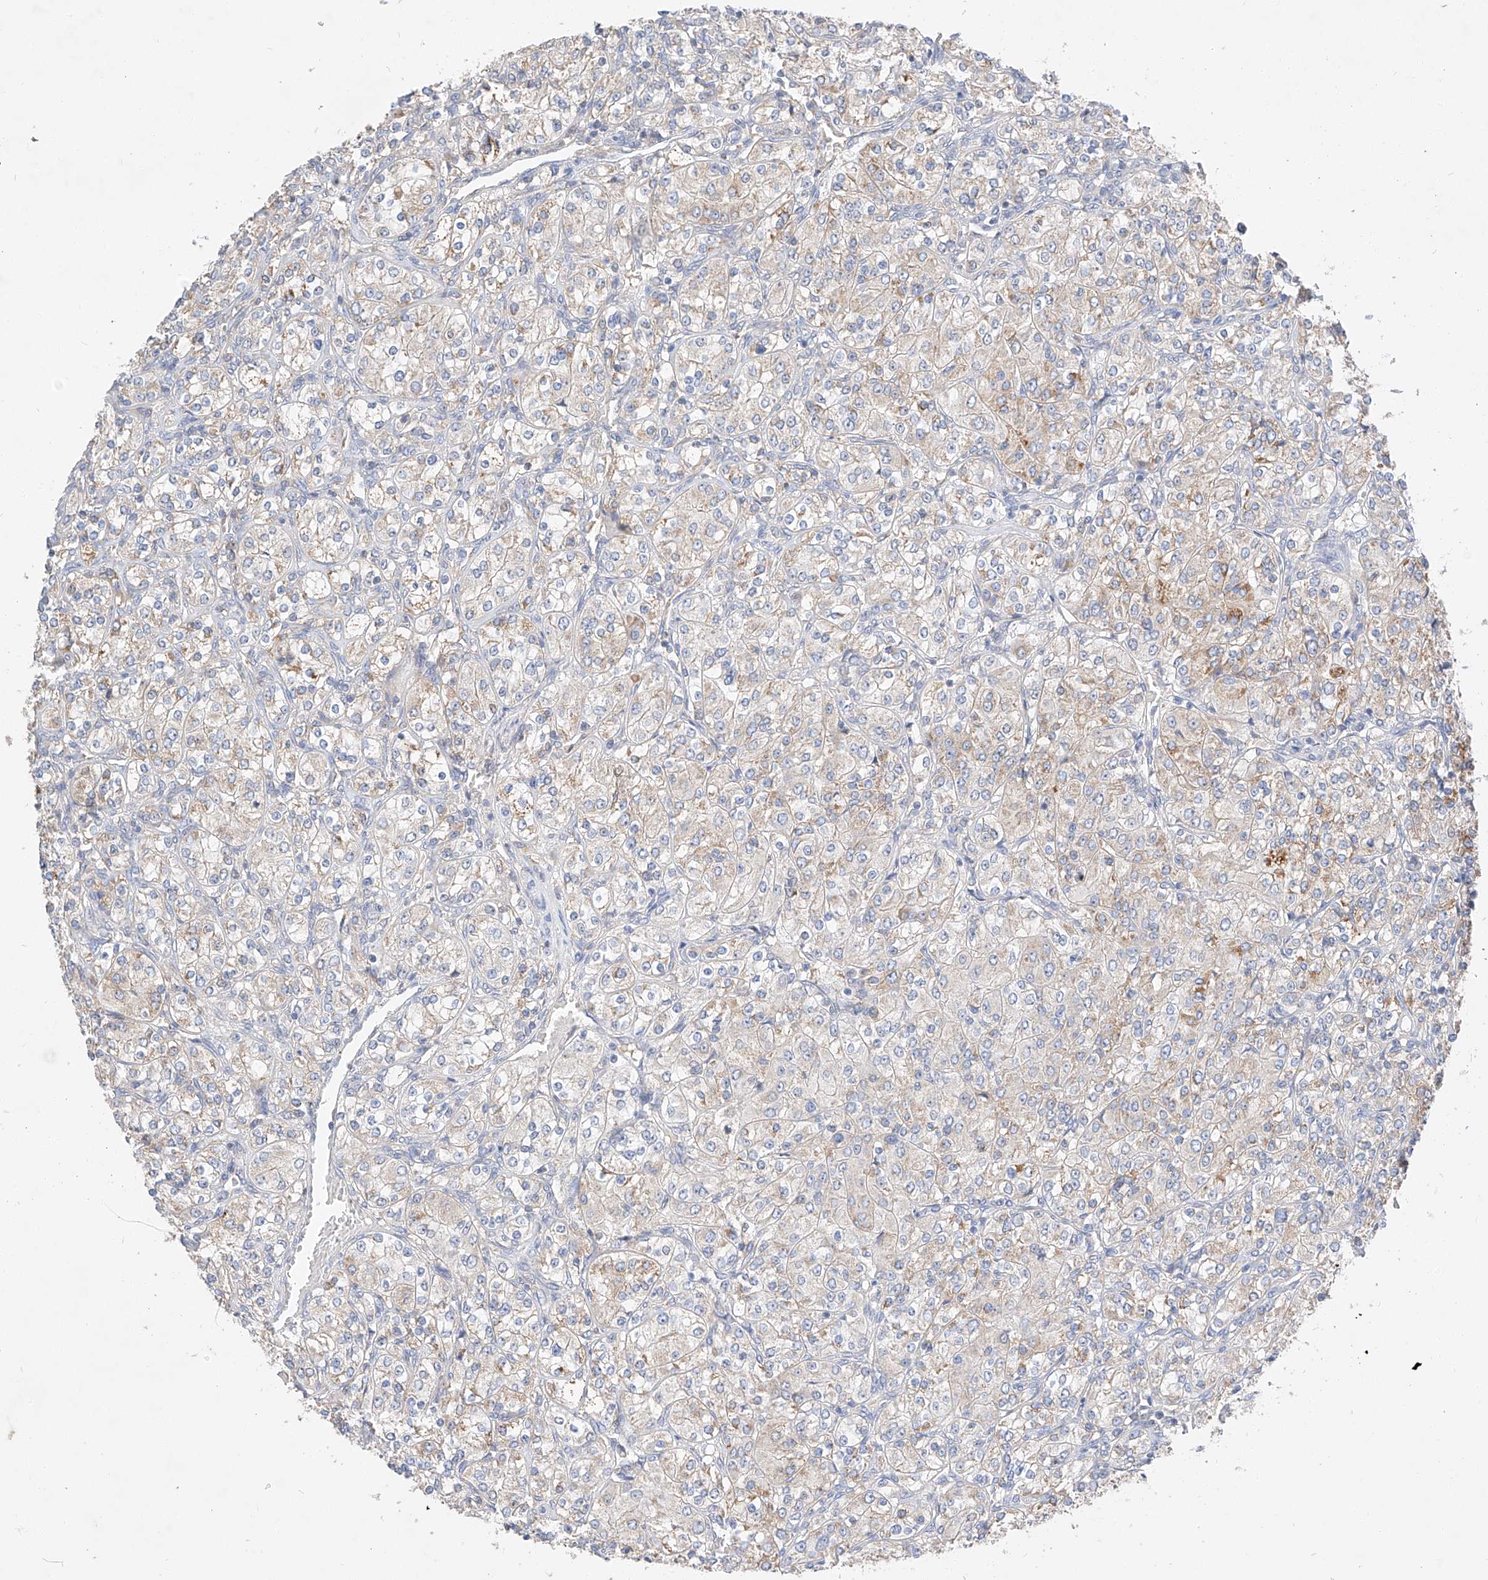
{"staining": {"intensity": "weak", "quantity": "<25%", "location": "cytoplasmic/membranous"}, "tissue": "renal cancer", "cell_type": "Tumor cells", "image_type": "cancer", "snomed": [{"axis": "morphology", "description": "Adenocarcinoma, NOS"}, {"axis": "topography", "description": "Kidney"}], "caption": "This is an immunohistochemistry micrograph of human adenocarcinoma (renal). There is no positivity in tumor cells.", "gene": "RUSC1", "patient": {"sex": "male", "age": 77}}